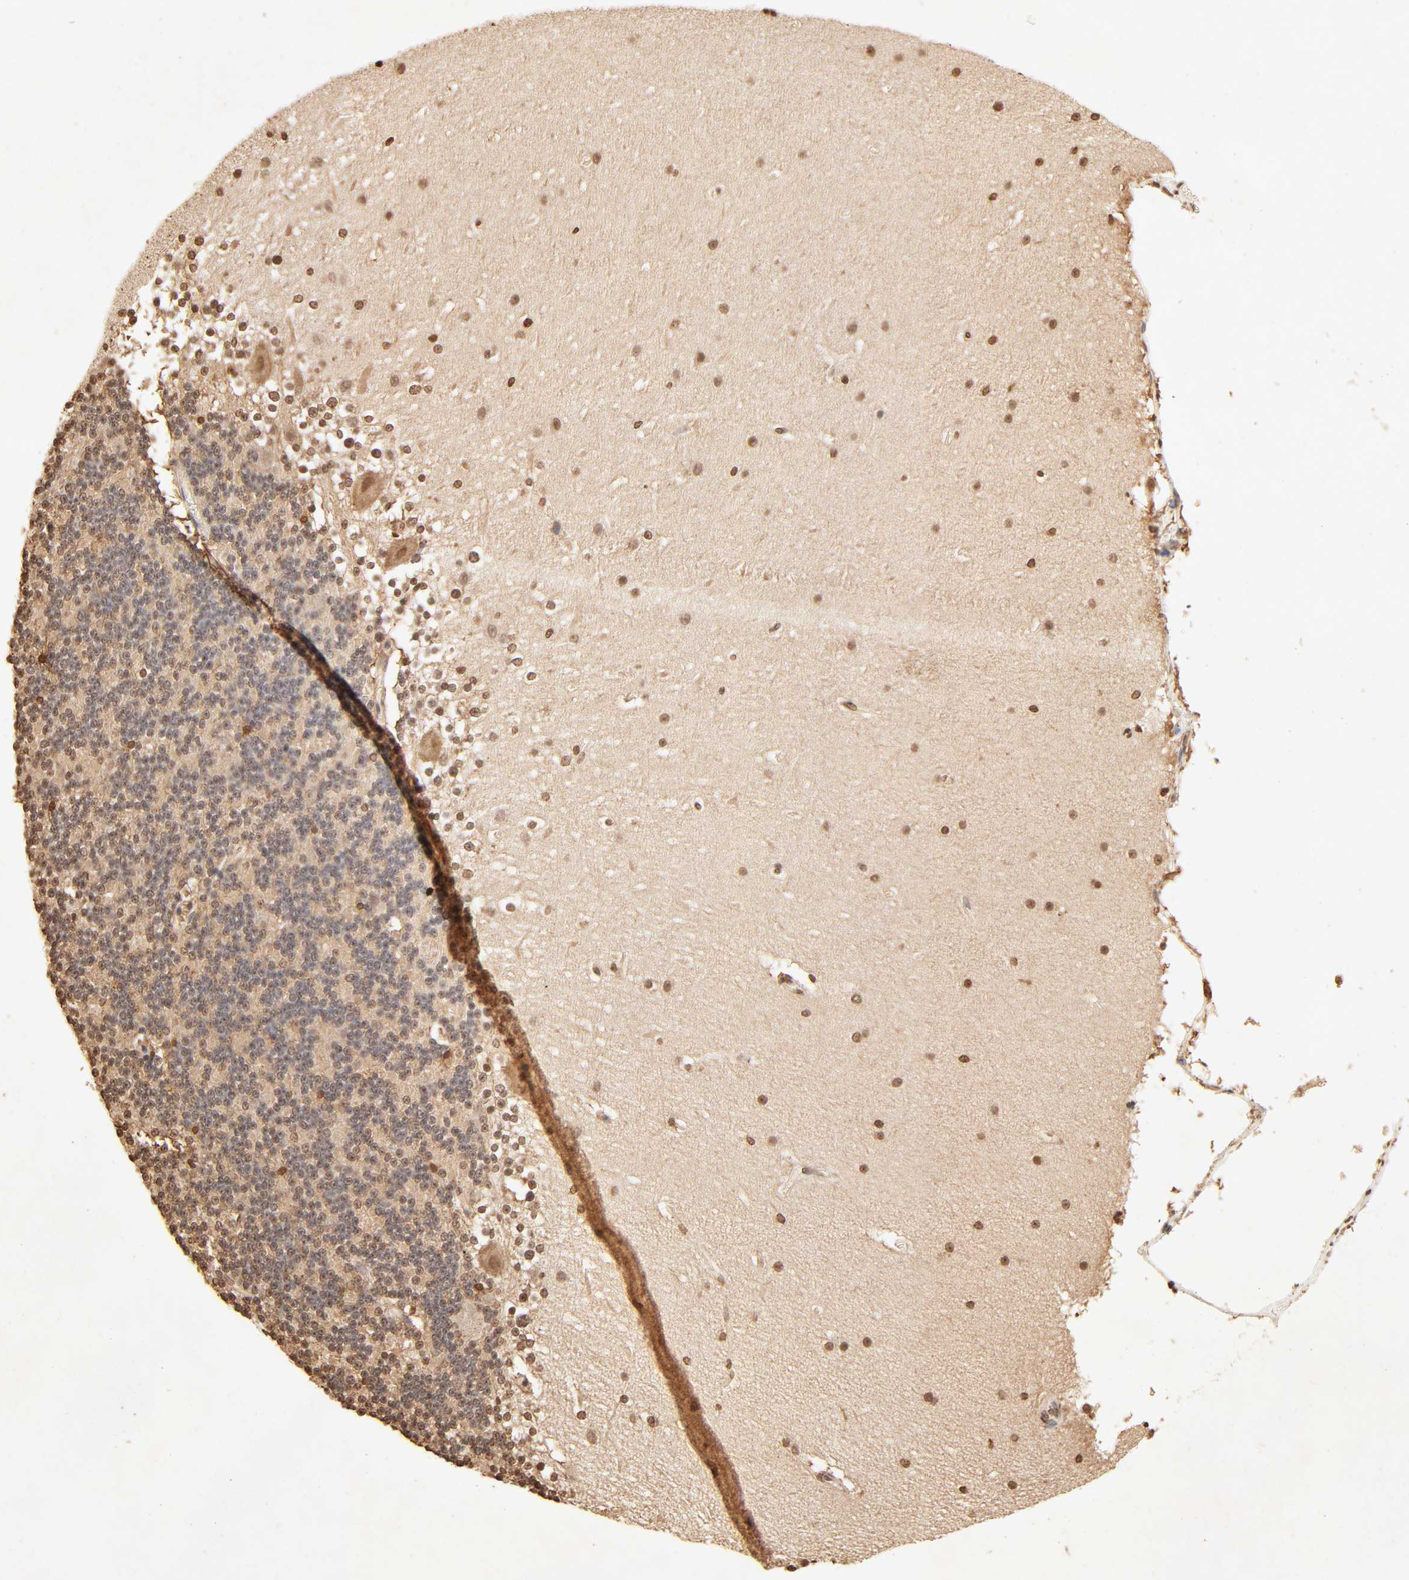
{"staining": {"intensity": "moderate", "quantity": ">75%", "location": "cytoplasmic/membranous,nuclear"}, "tissue": "cerebellum", "cell_type": "Cells in granular layer", "image_type": "normal", "snomed": [{"axis": "morphology", "description": "Normal tissue, NOS"}, {"axis": "topography", "description": "Cerebellum"}], "caption": "Moderate cytoplasmic/membranous,nuclear expression for a protein is identified in about >75% of cells in granular layer of unremarkable cerebellum using immunohistochemistry (IHC).", "gene": "TBL1X", "patient": {"sex": "female", "age": 19}}